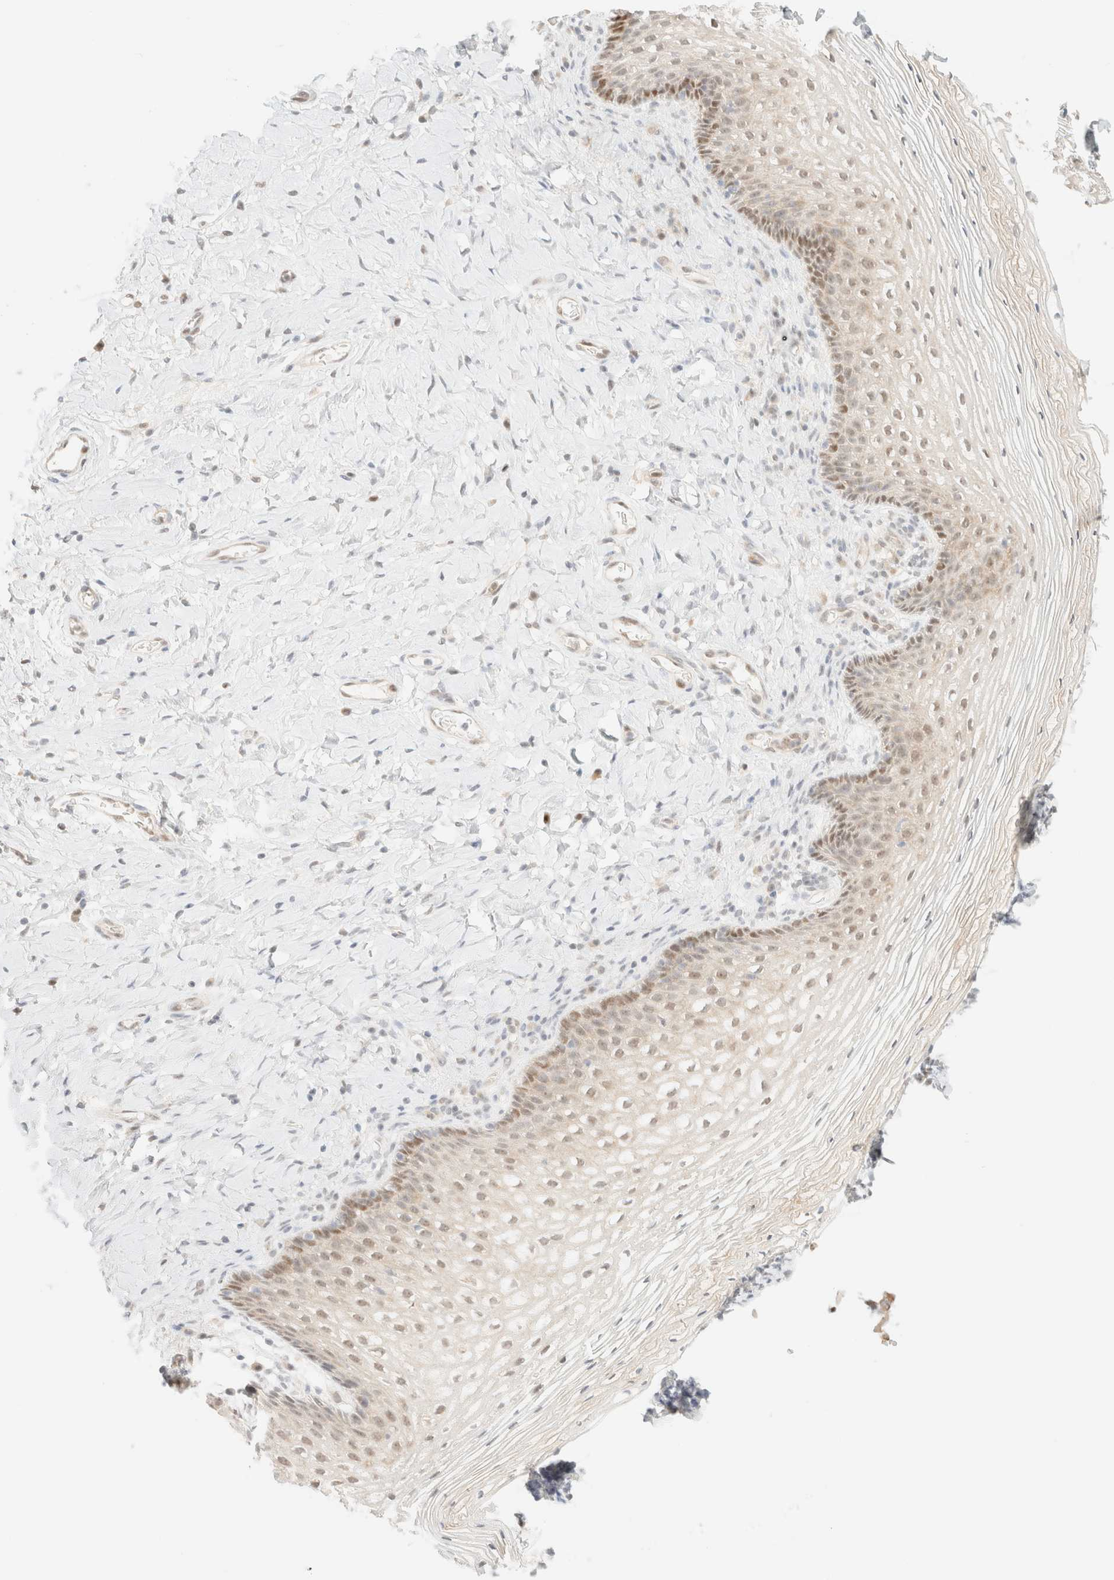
{"staining": {"intensity": "weak", "quantity": "25%-75%", "location": "nuclear"}, "tissue": "vagina", "cell_type": "Squamous epithelial cells", "image_type": "normal", "snomed": [{"axis": "morphology", "description": "Normal tissue, NOS"}, {"axis": "topography", "description": "Vagina"}], "caption": "Immunohistochemistry (IHC) histopathology image of unremarkable vagina: vagina stained using IHC exhibits low levels of weak protein expression localized specifically in the nuclear of squamous epithelial cells, appearing as a nuclear brown color.", "gene": "TSR1", "patient": {"sex": "female", "age": 60}}